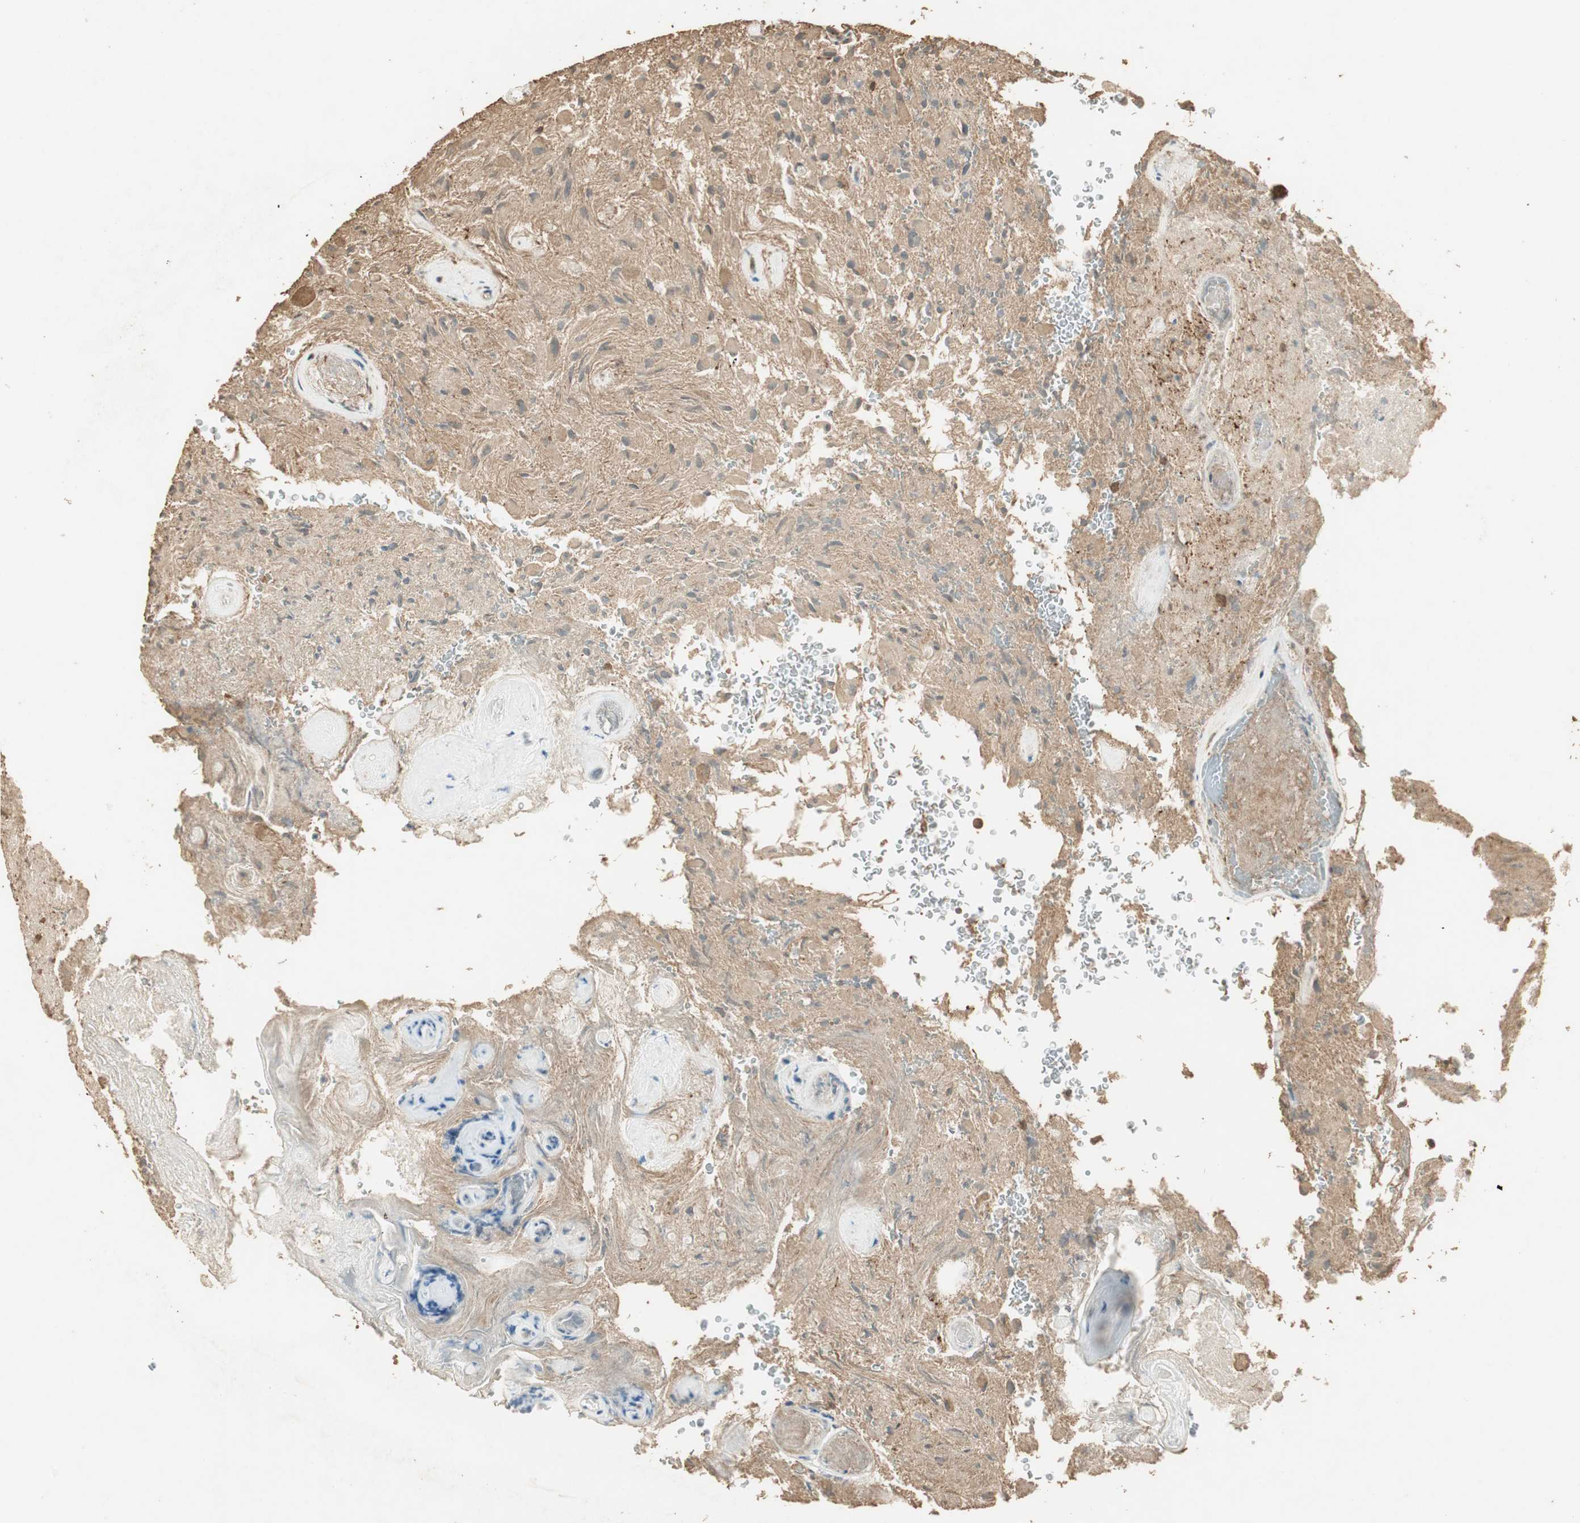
{"staining": {"intensity": "moderate", "quantity": ">75%", "location": "cytoplasmic/membranous"}, "tissue": "glioma", "cell_type": "Tumor cells", "image_type": "cancer", "snomed": [{"axis": "morphology", "description": "Glioma, malignant, High grade"}, {"axis": "topography", "description": "Brain"}], "caption": "High-power microscopy captured an IHC histopathology image of glioma, revealing moderate cytoplasmic/membranous positivity in approximately >75% of tumor cells.", "gene": "USP2", "patient": {"sex": "male", "age": 71}}